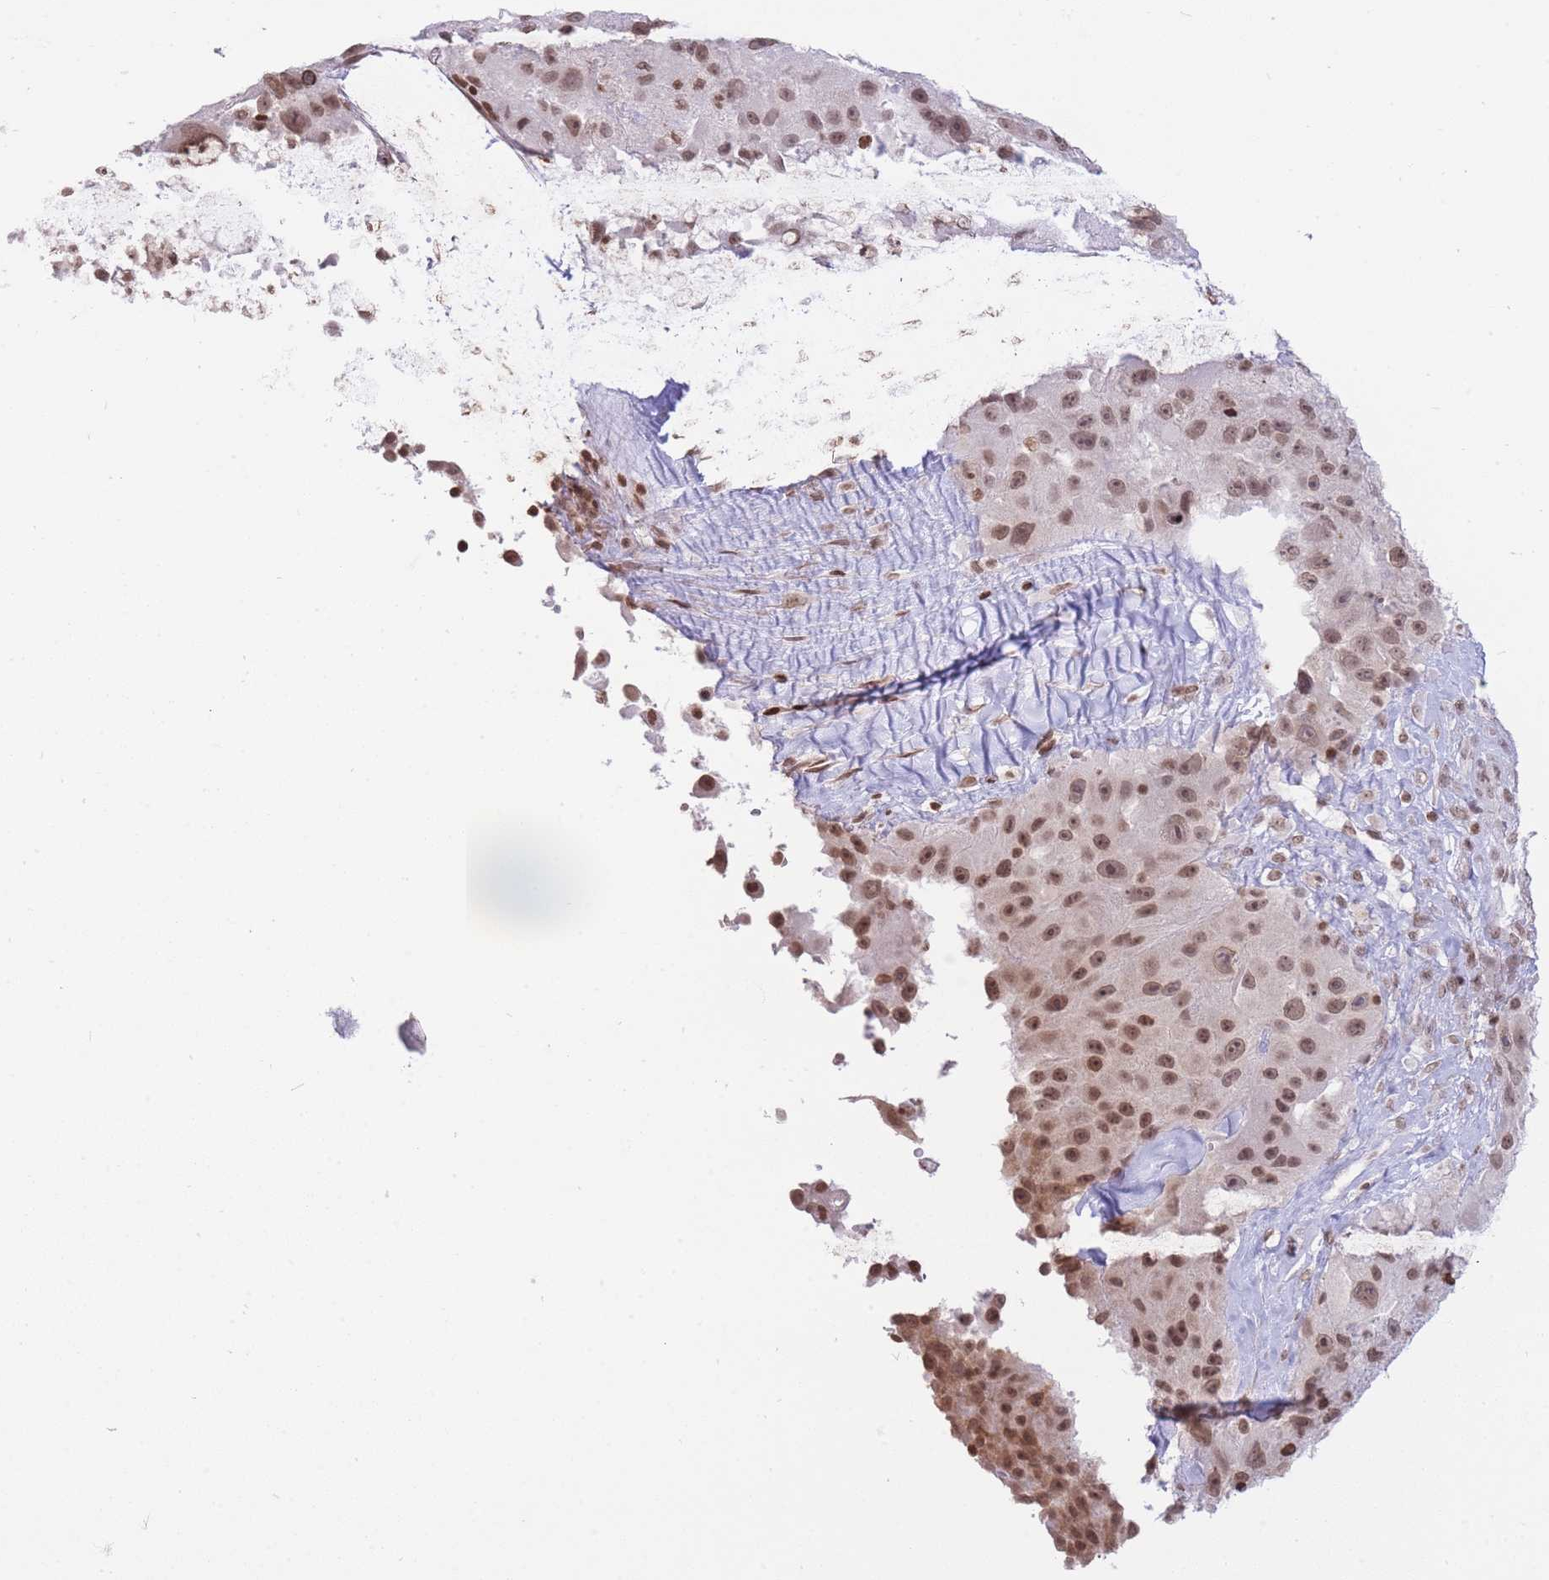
{"staining": {"intensity": "moderate", "quantity": ">75%", "location": "nuclear"}, "tissue": "melanoma", "cell_type": "Tumor cells", "image_type": "cancer", "snomed": [{"axis": "morphology", "description": "Malignant melanoma, Metastatic site"}, {"axis": "topography", "description": "Lymph node"}], "caption": "Malignant melanoma (metastatic site) stained with a brown dye reveals moderate nuclear positive positivity in about >75% of tumor cells.", "gene": "SHISAL1", "patient": {"sex": "male", "age": 62}}